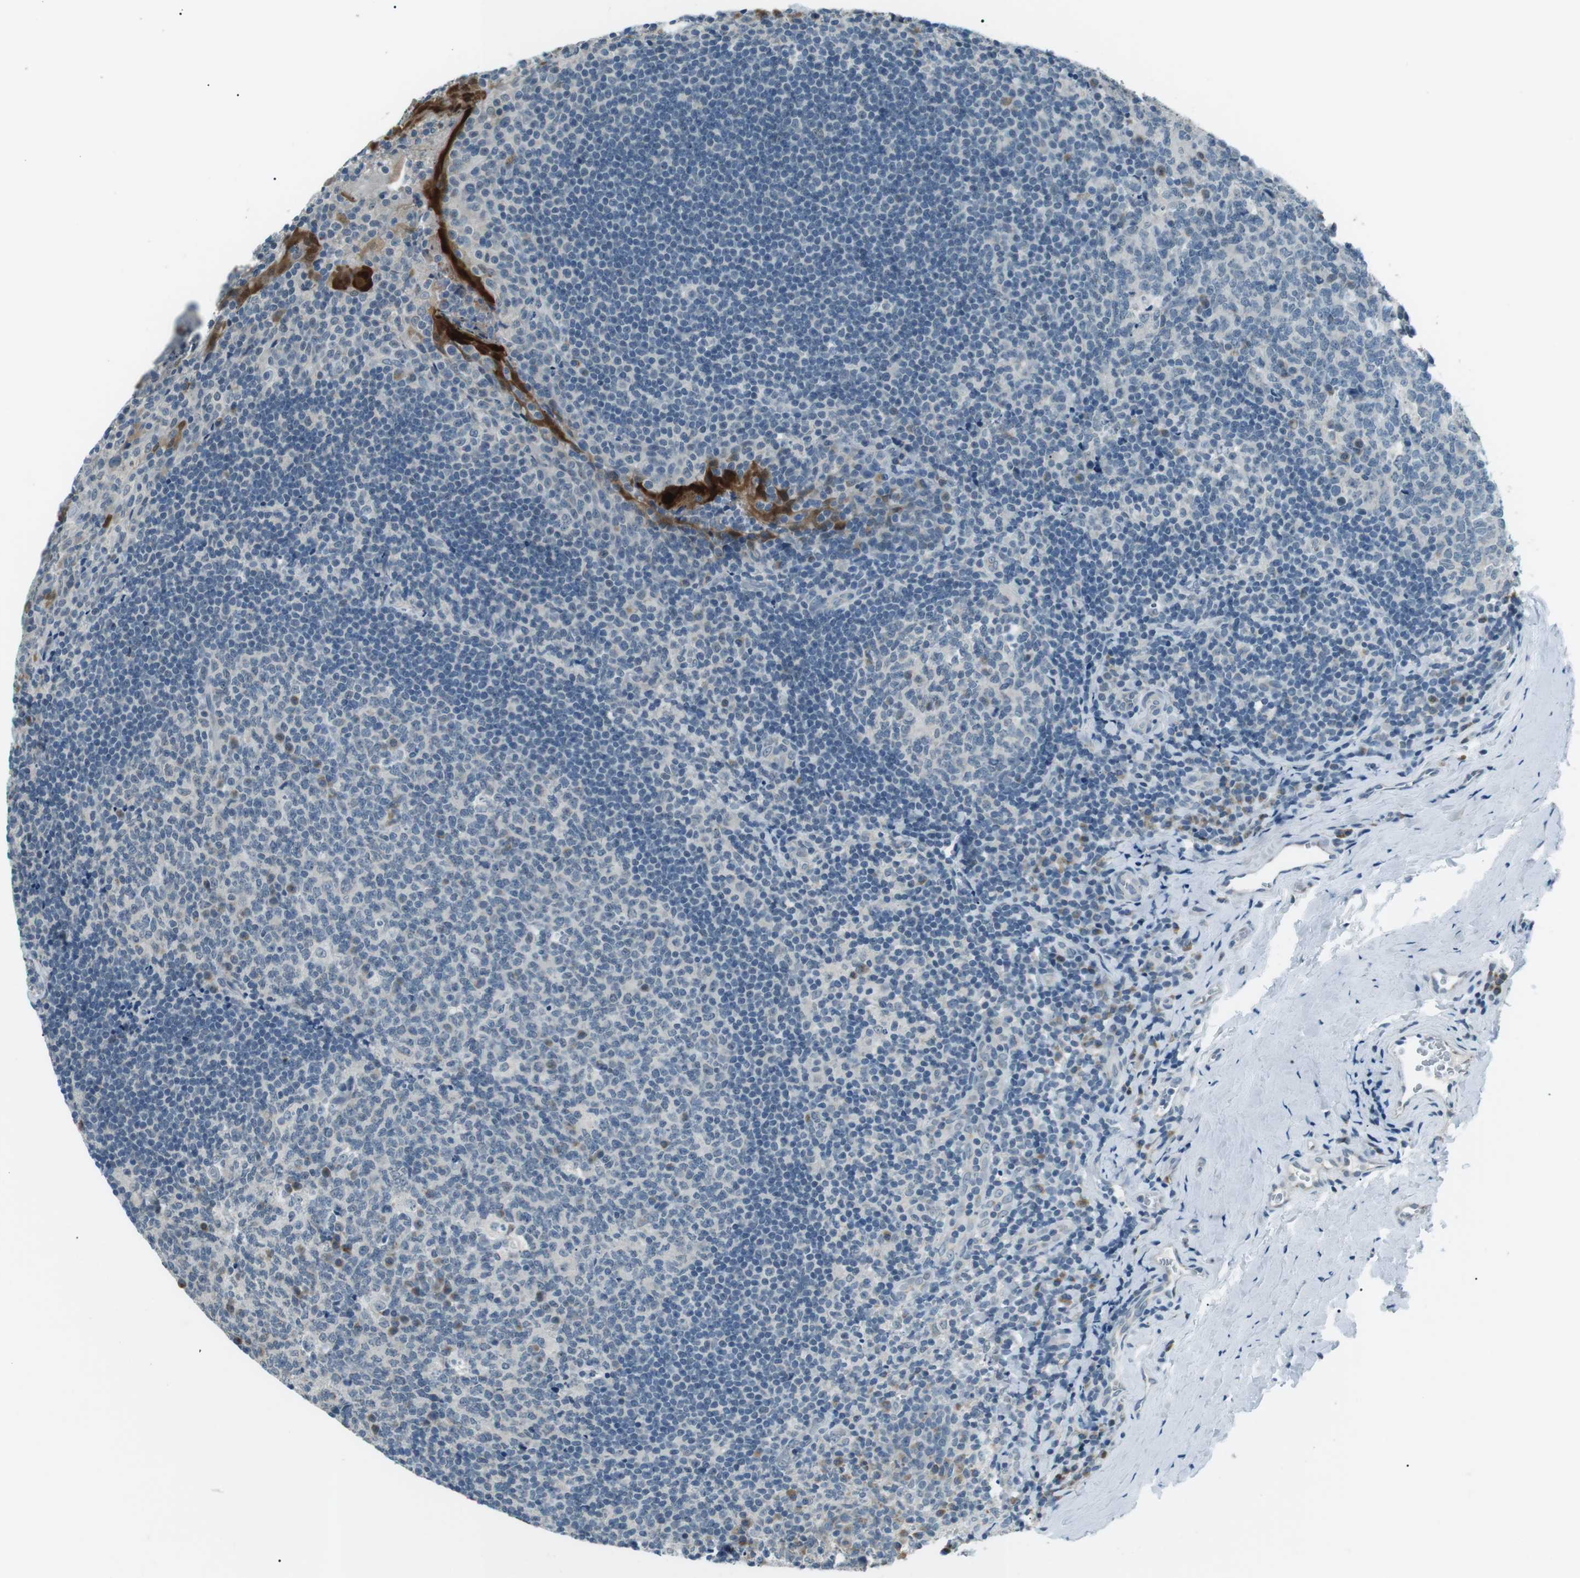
{"staining": {"intensity": "weak", "quantity": "<25%", "location": "cytoplasmic/membranous"}, "tissue": "tonsil", "cell_type": "Germinal center cells", "image_type": "normal", "snomed": [{"axis": "morphology", "description": "Normal tissue, NOS"}, {"axis": "topography", "description": "Tonsil"}], "caption": "Unremarkable tonsil was stained to show a protein in brown. There is no significant expression in germinal center cells.", "gene": "ENSG00000289724", "patient": {"sex": "male", "age": 17}}